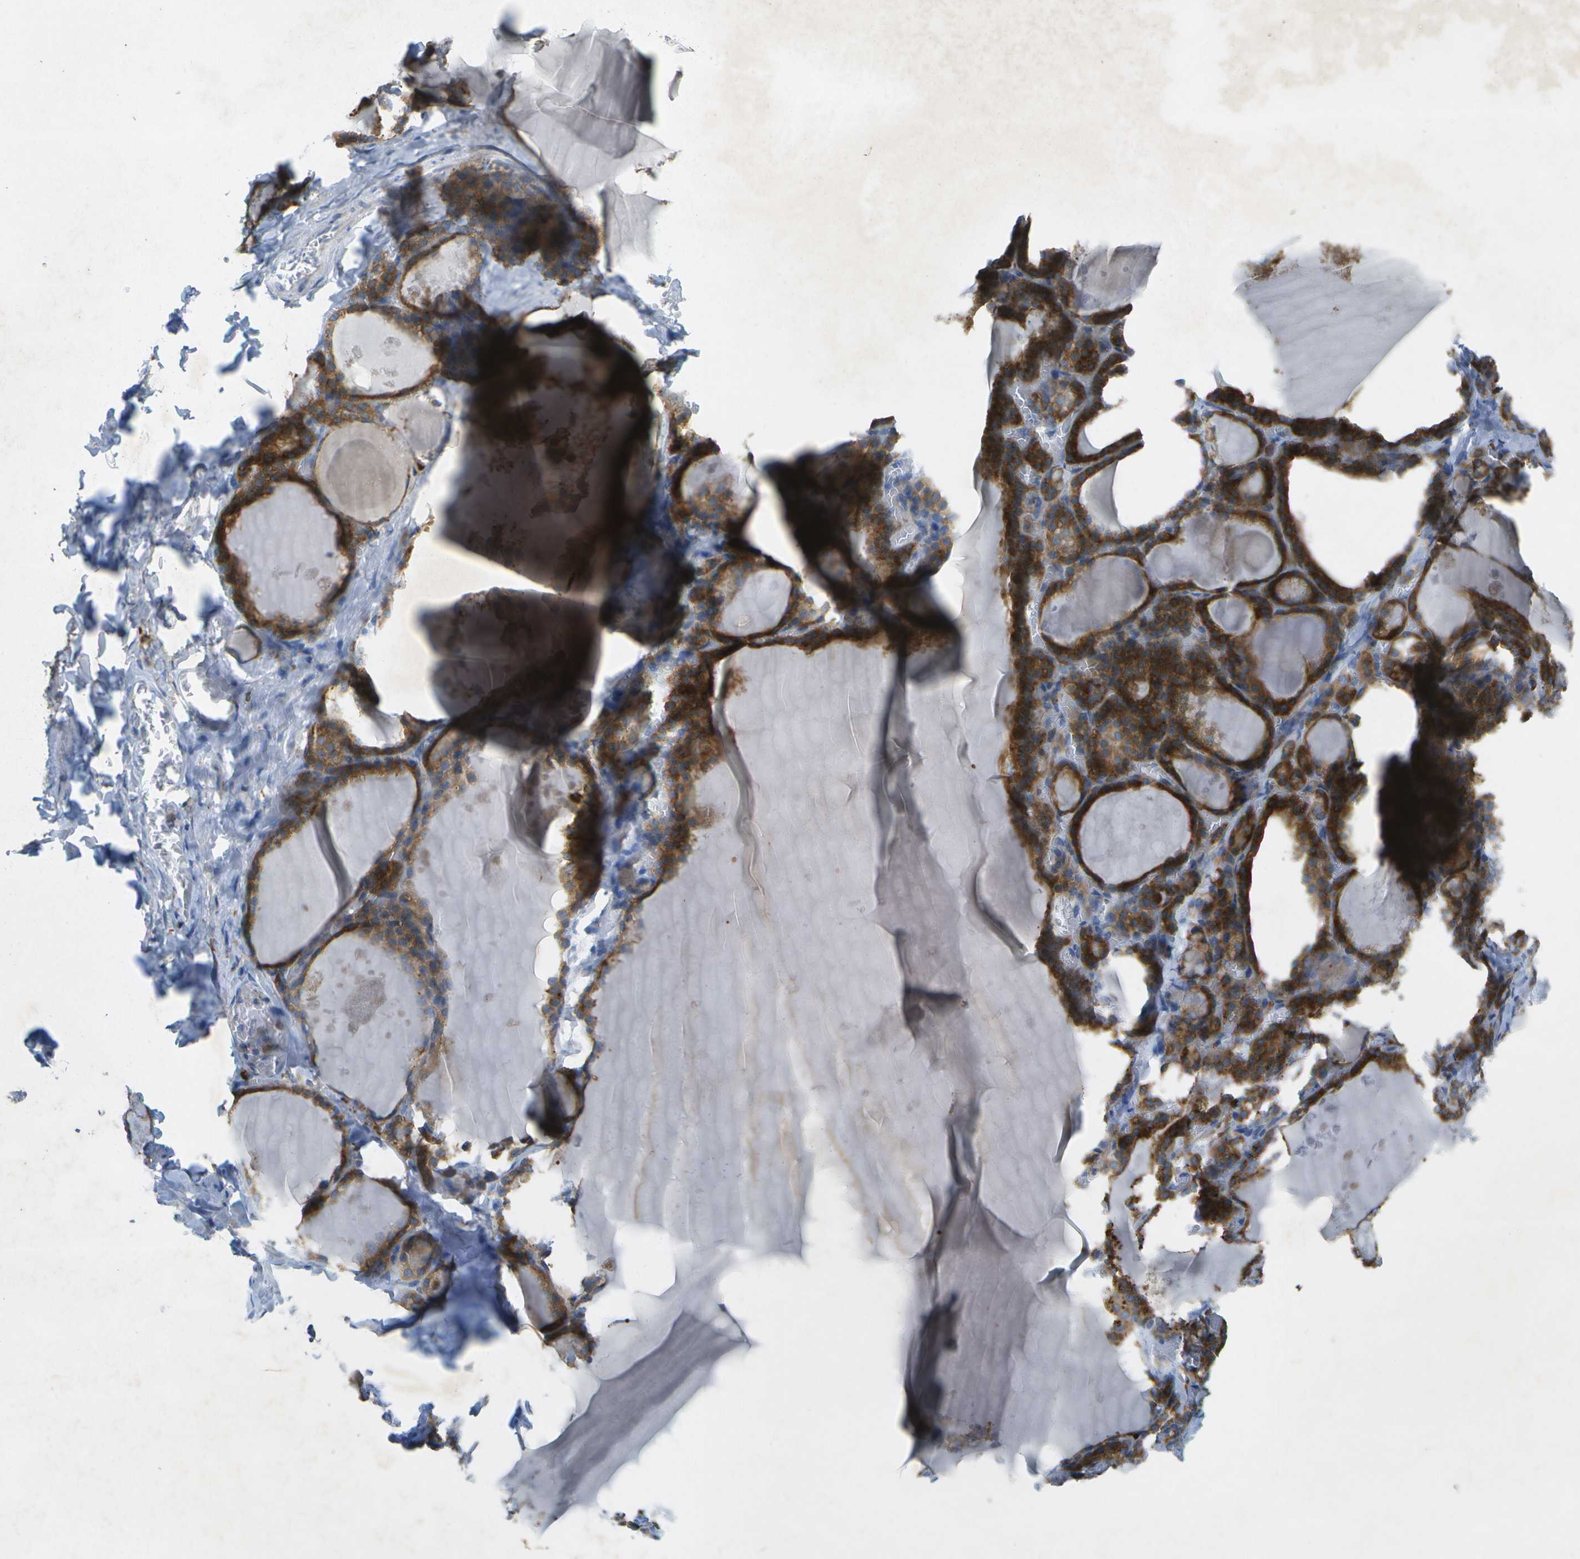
{"staining": {"intensity": "moderate", "quantity": ">75%", "location": "cytoplasmic/membranous"}, "tissue": "thyroid gland", "cell_type": "Glandular cells", "image_type": "normal", "snomed": [{"axis": "morphology", "description": "Normal tissue, NOS"}, {"axis": "topography", "description": "Thyroid gland"}], "caption": "Moderate cytoplasmic/membranous expression for a protein is seen in approximately >75% of glandular cells of benign thyroid gland using immunohistochemistry.", "gene": "WNK2", "patient": {"sex": "male", "age": 56}}